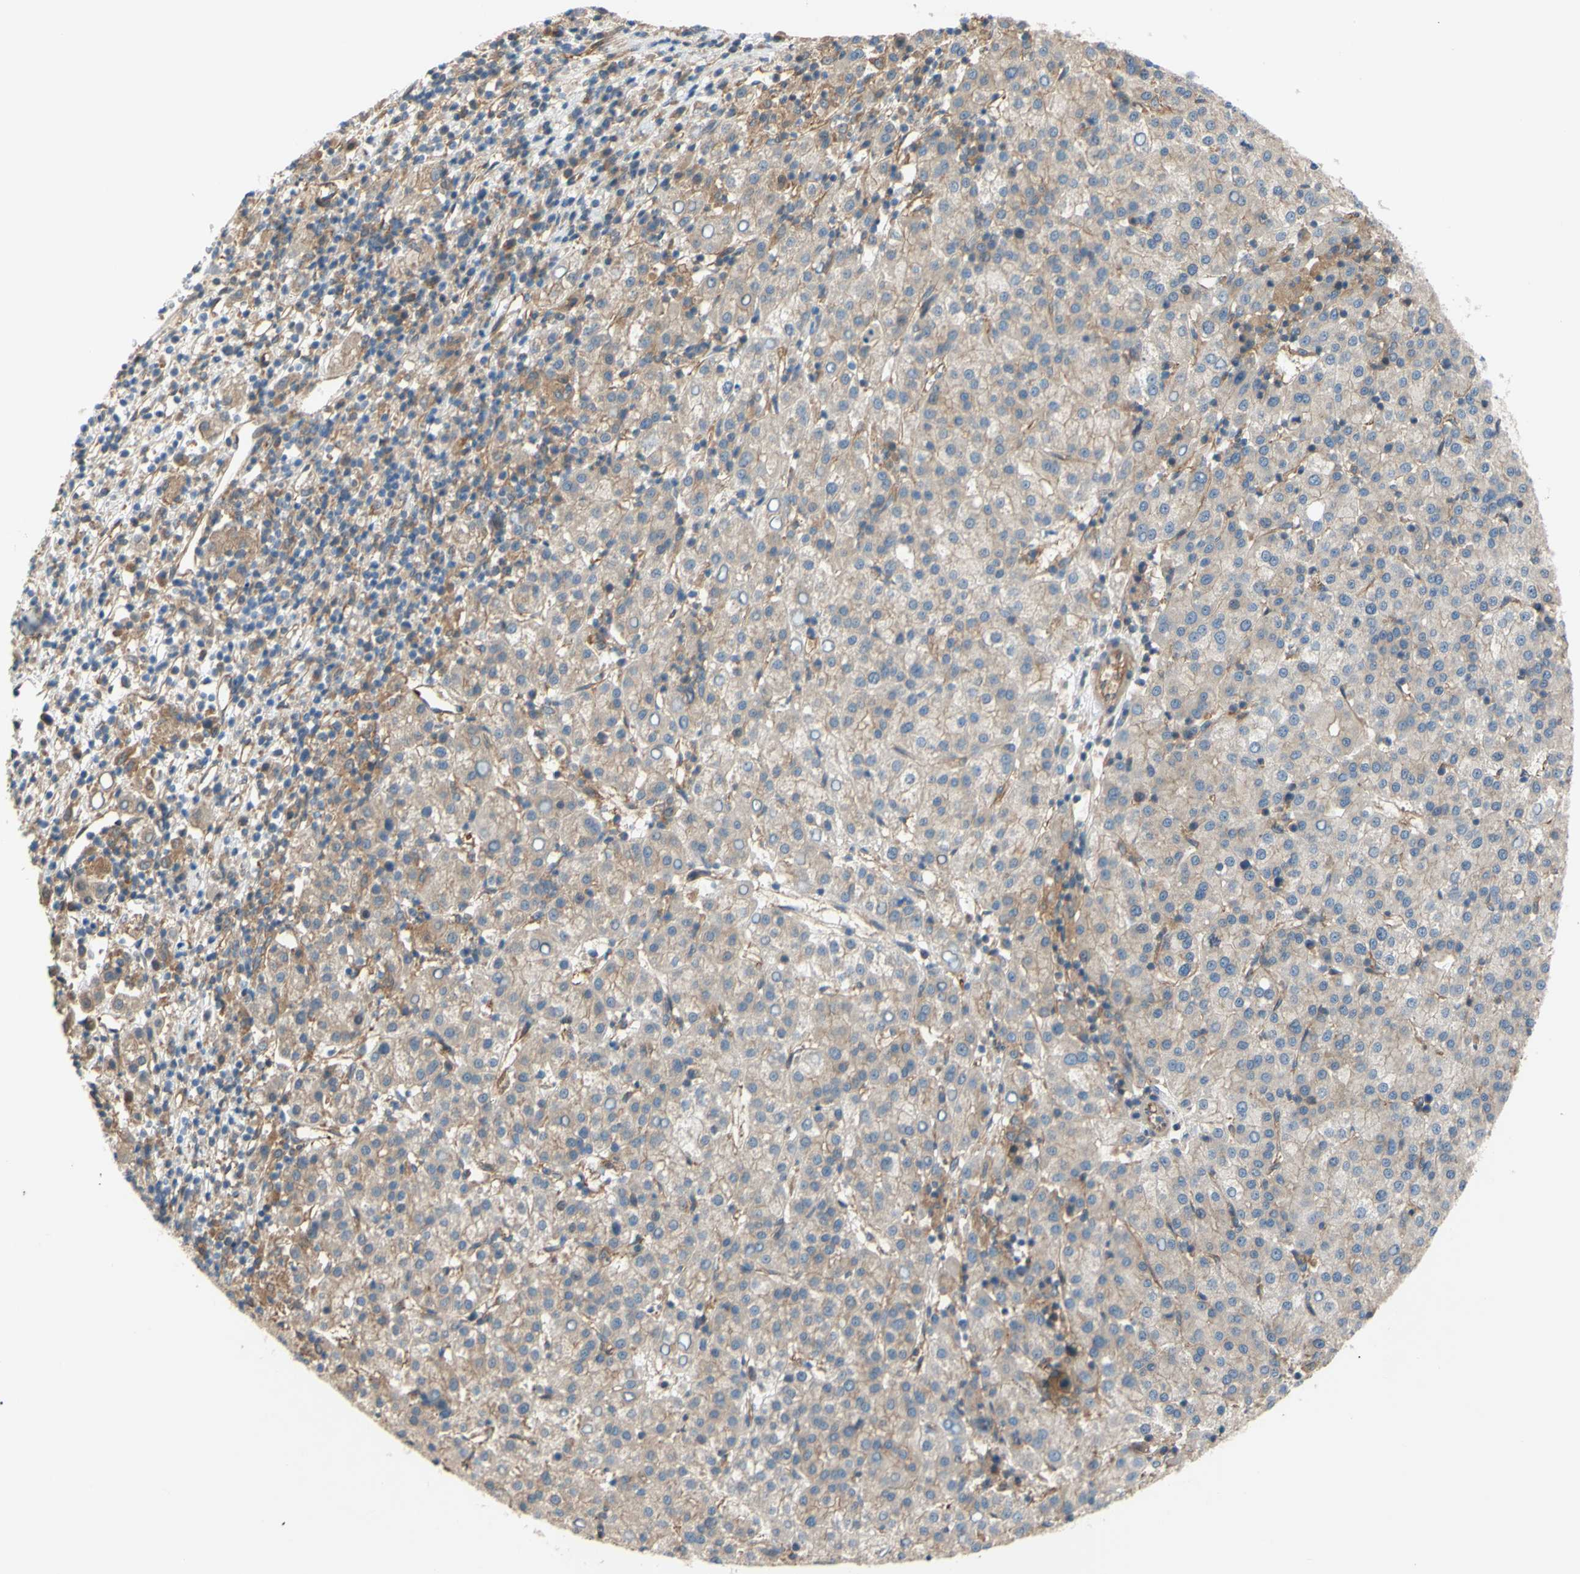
{"staining": {"intensity": "weak", "quantity": "25%-75%", "location": "cytoplasmic/membranous"}, "tissue": "liver cancer", "cell_type": "Tumor cells", "image_type": "cancer", "snomed": [{"axis": "morphology", "description": "Carcinoma, Hepatocellular, NOS"}, {"axis": "topography", "description": "Liver"}], "caption": "Liver cancer (hepatocellular carcinoma) was stained to show a protein in brown. There is low levels of weak cytoplasmic/membranous staining in approximately 25%-75% of tumor cells. (Stains: DAB in brown, nuclei in blue, Microscopy: brightfield microscopy at high magnification).", "gene": "DYNLRB1", "patient": {"sex": "female", "age": 58}}